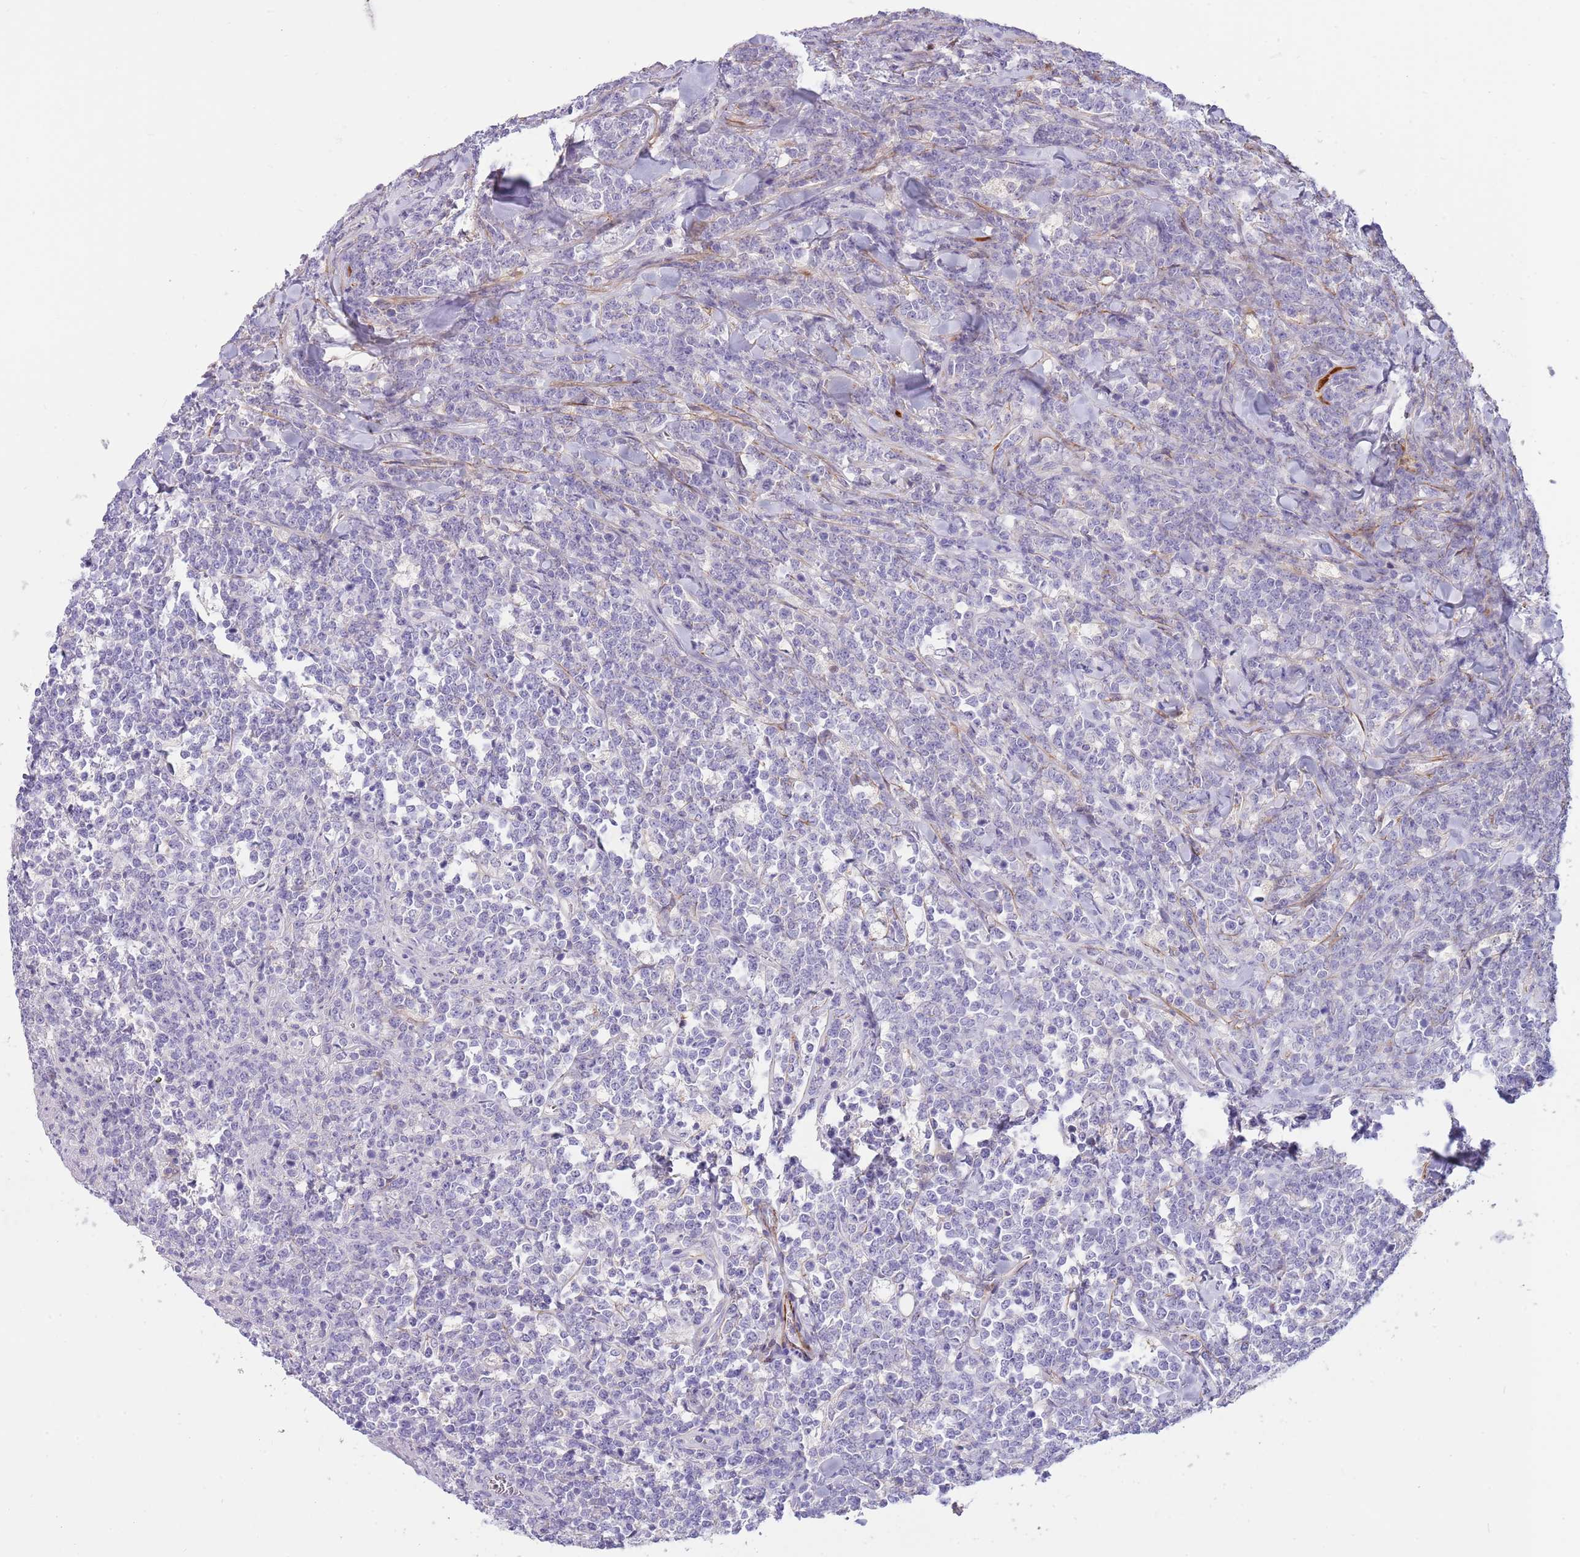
{"staining": {"intensity": "negative", "quantity": "none", "location": "none"}, "tissue": "lymphoma", "cell_type": "Tumor cells", "image_type": "cancer", "snomed": [{"axis": "morphology", "description": "Malignant lymphoma, non-Hodgkin's type, High grade"}, {"axis": "topography", "description": "Small intestine"}], "caption": "An image of human malignant lymphoma, non-Hodgkin's type (high-grade) is negative for staining in tumor cells.", "gene": "LEPROTL1", "patient": {"sex": "male", "age": 8}}